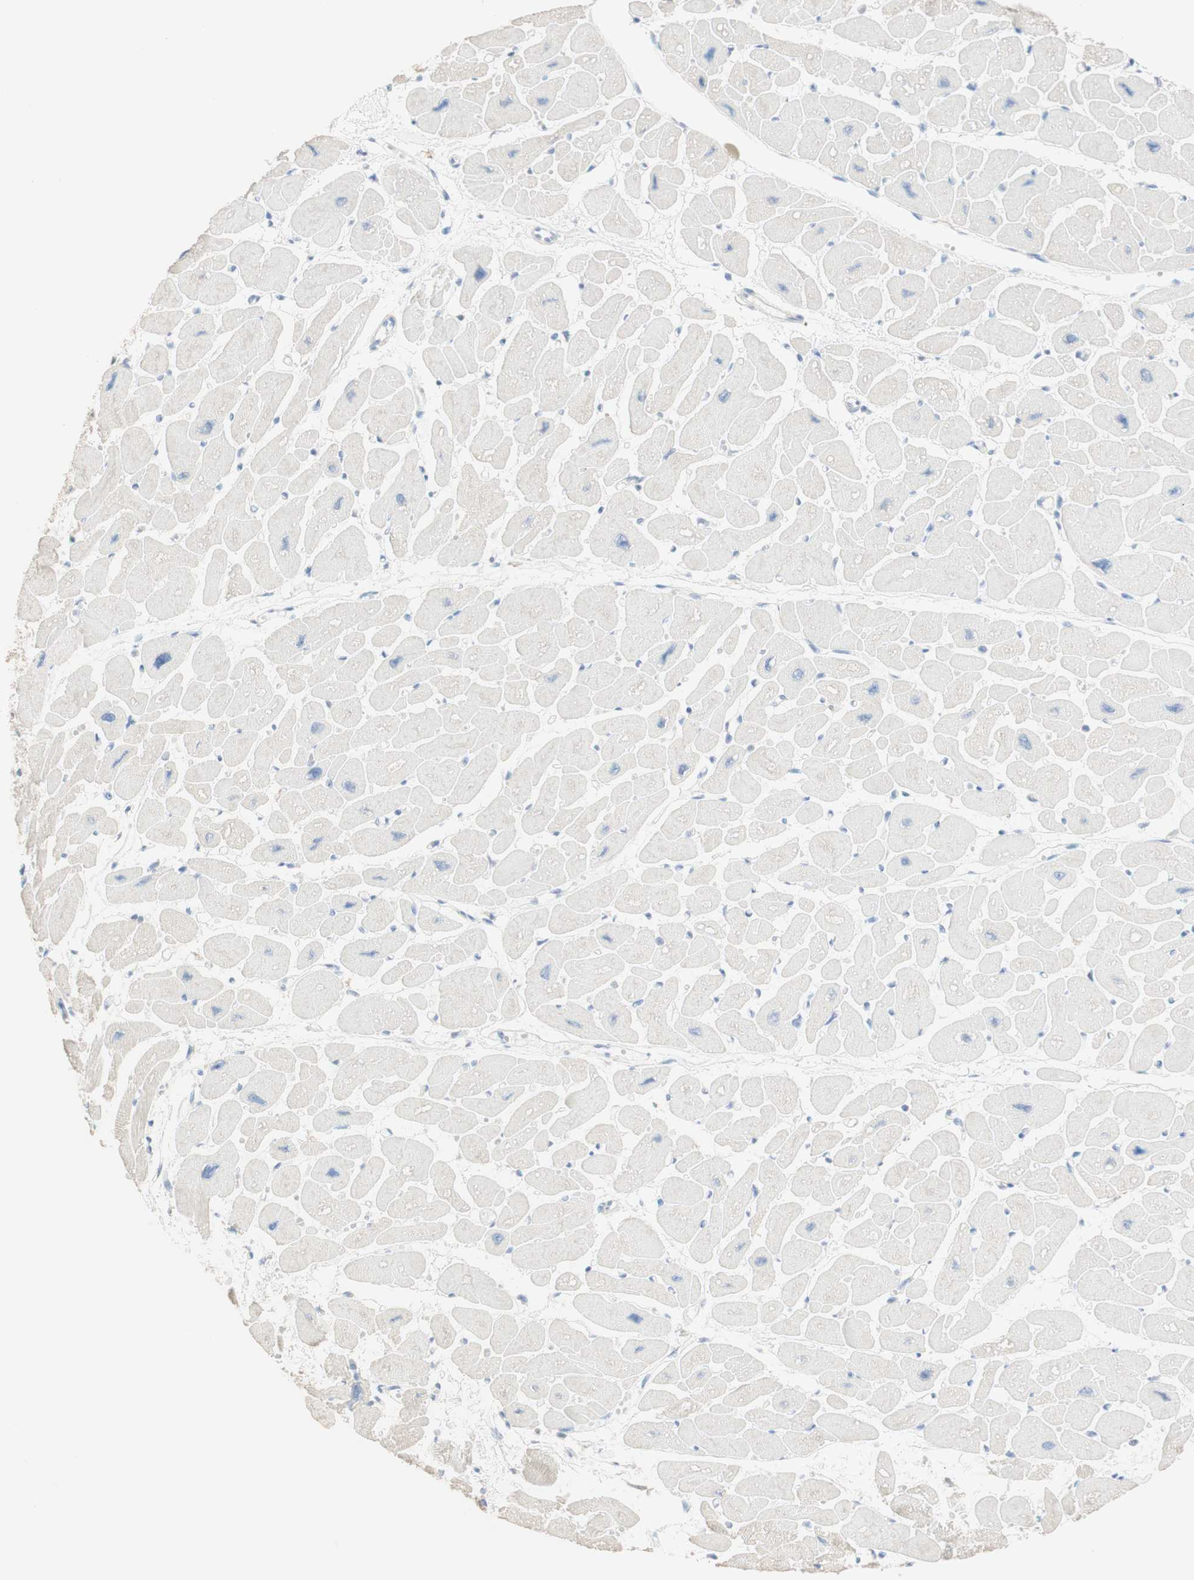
{"staining": {"intensity": "negative", "quantity": "none", "location": "none"}, "tissue": "heart muscle", "cell_type": "Cardiomyocytes", "image_type": "normal", "snomed": [{"axis": "morphology", "description": "Normal tissue, NOS"}, {"axis": "topography", "description": "Heart"}], "caption": "Histopathology image shows no significant protein expression in cardiomyocytes of benign heart muscle.", "gene": "COMT", "patient": {"sex": "female", "age": 54}}